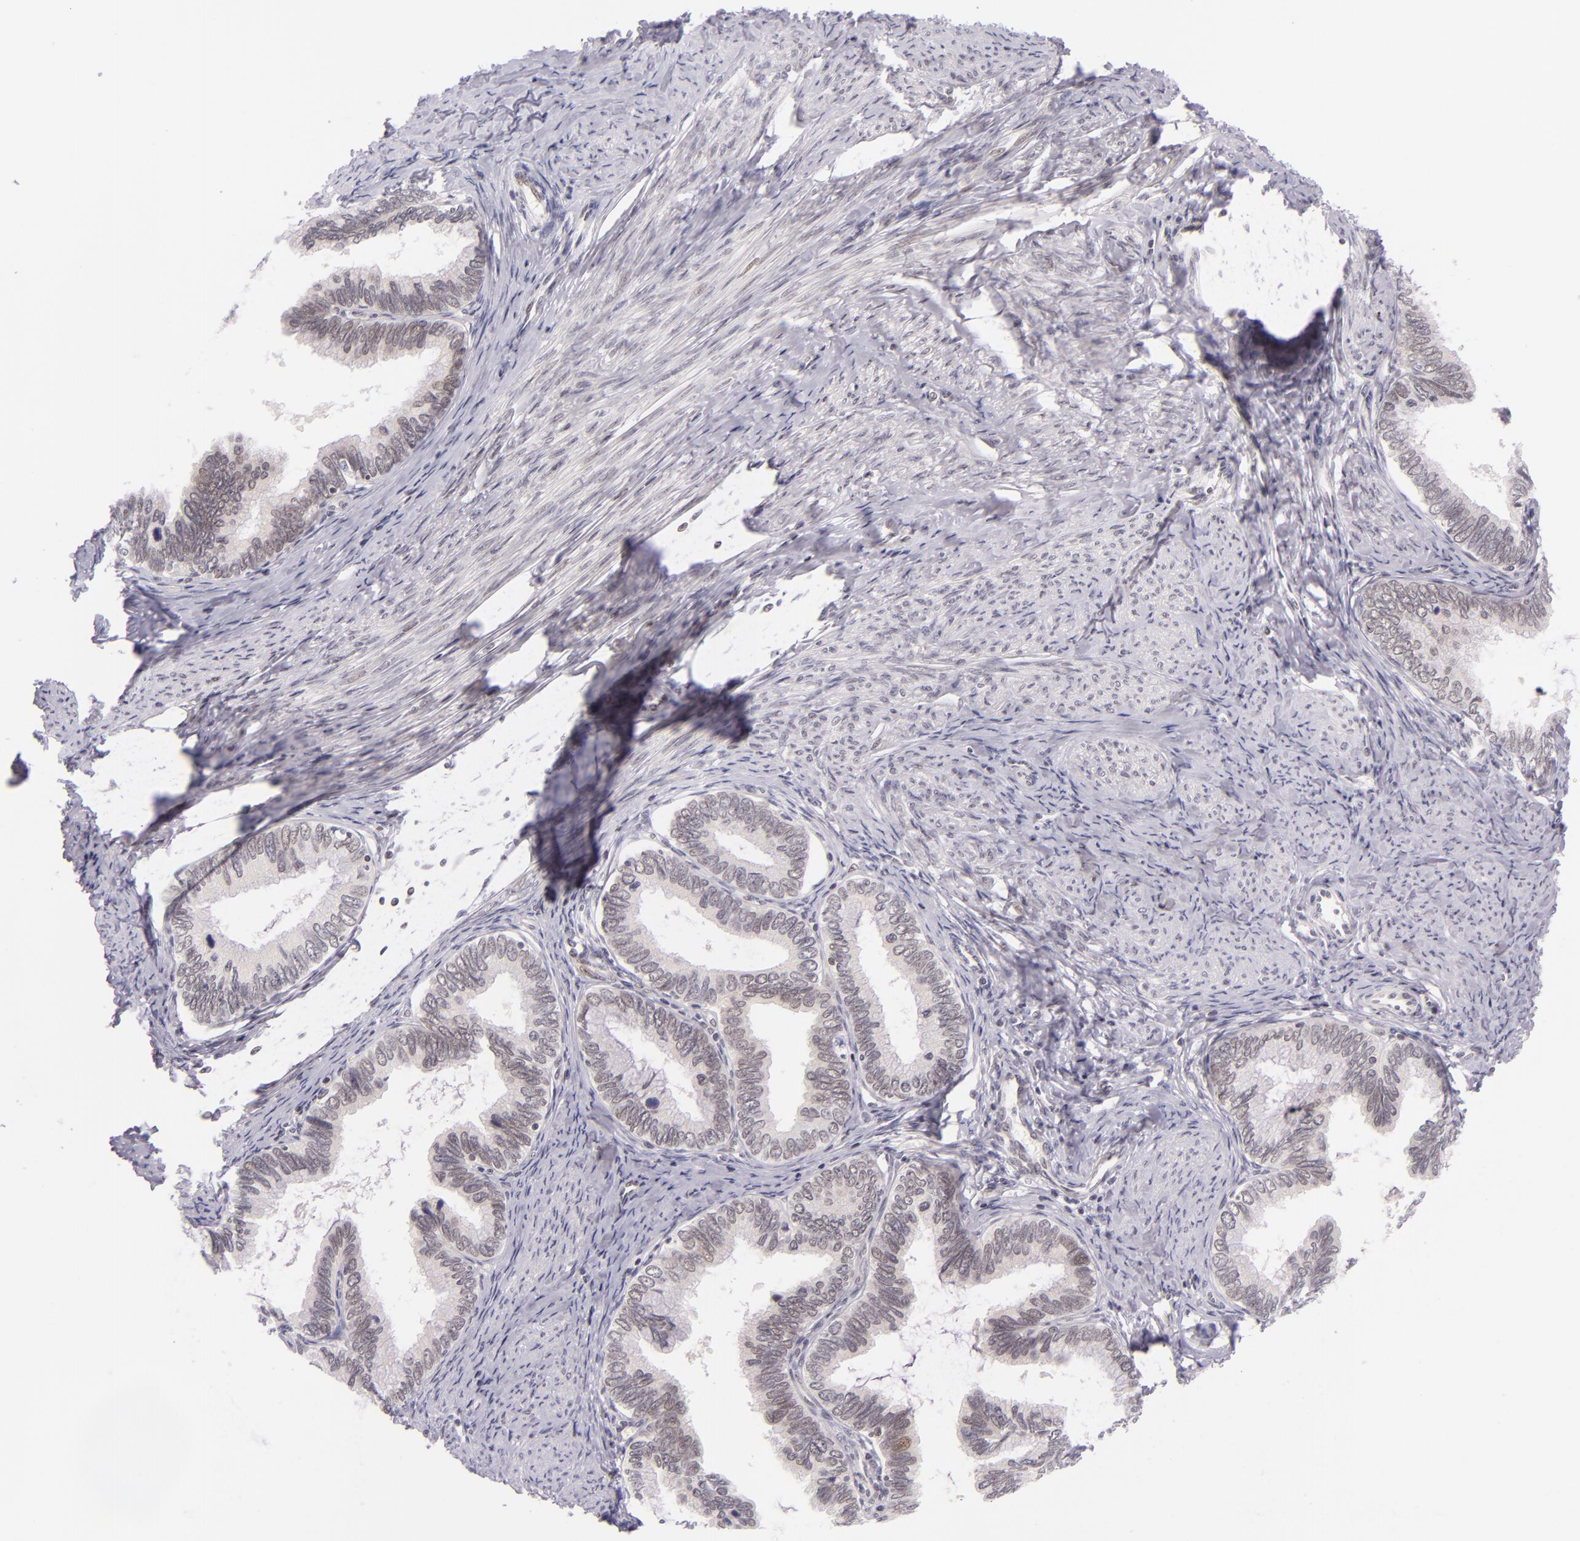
{"staining": {"intensity": "negative", "quantity": "none", "location": "none"}, "tissue": "cervical cancer", "cell_type": "Tumor cells", "image_type": "cancer", "snomed": [{"axis": "morphology", "description": "Adenocarcinoma, NOS"}, {"axis": "topography", "description": "Cervix"}], "caption": "An image of human cervical adenocarcinoma is negative for staining in tumor cells. (DAB (3,3'-diaminobenzidine) immunohistochemistry, high magnification).", "gene": "BCL3", "patient": {"sex": "female", "age": 49}}